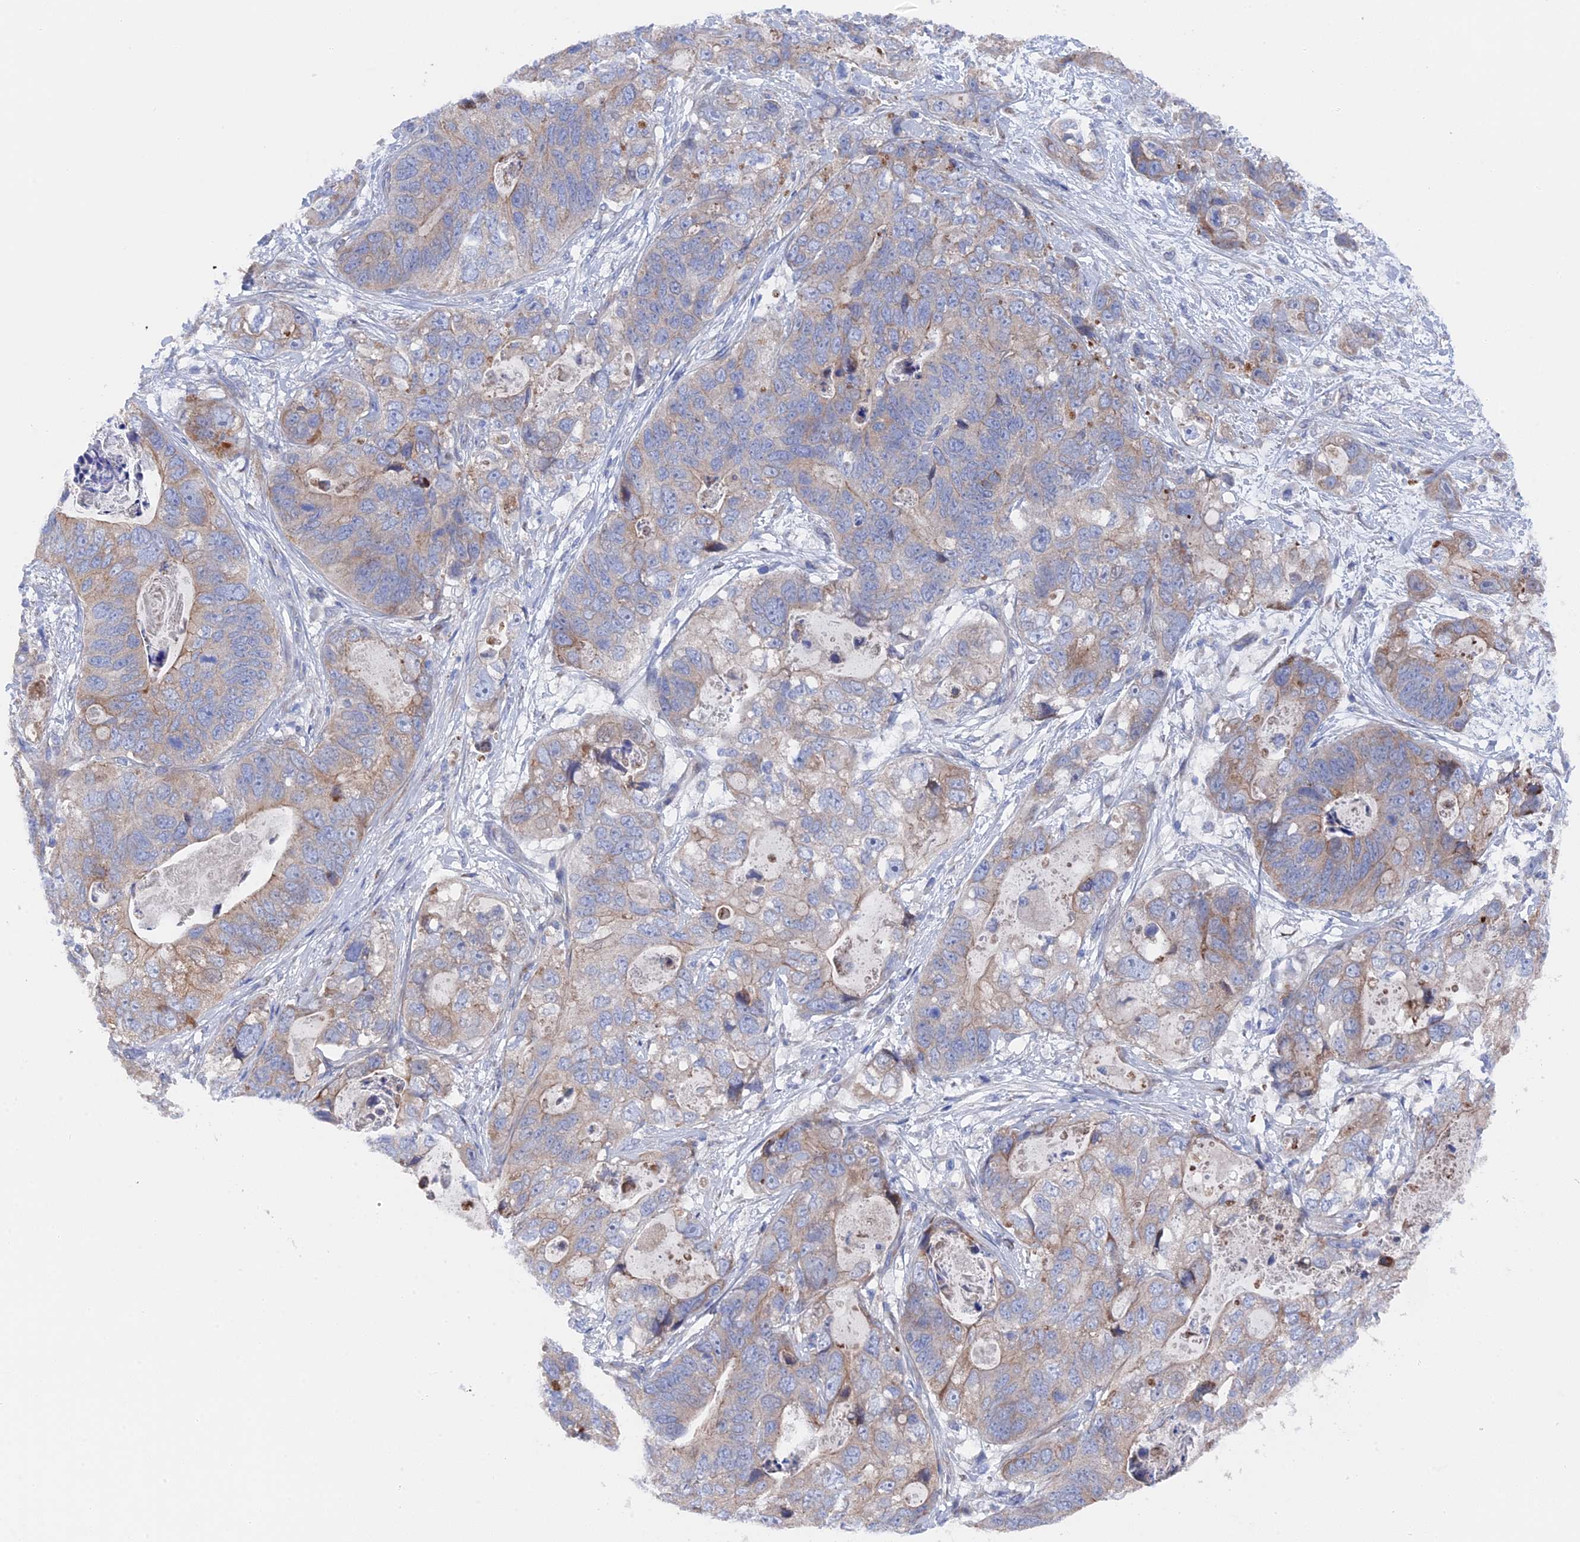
{"staining": {"intensity": "moderate", "quantity": "25%-75%", "location": "cytoplasmic/membranous"}, "tissue": "stomach cancer", "cell_type": "Tumor cells", "image_type": "cancer", "snomed": [{"axis": "morphology", "description": "Adenocarcinoma, NOS"}, {"axis": "topography", "description": "Stomach"}], "caption": "High-magnification brightfield microscopy of stomach cancer (adenocarcinoma) stained with DAB (brown) and counterstained with hematoxylin (blue). tumor cells exhibit moderate cytoplasmic/membranous staining is seen in approximately25%-75% of cells. (DAB (3,3'-diaminobenzidine) = brown stain, brightfield microscopy at high magnification).", "gene": "TMEM161A", "patient": {"sex": "female", "age": 89}}